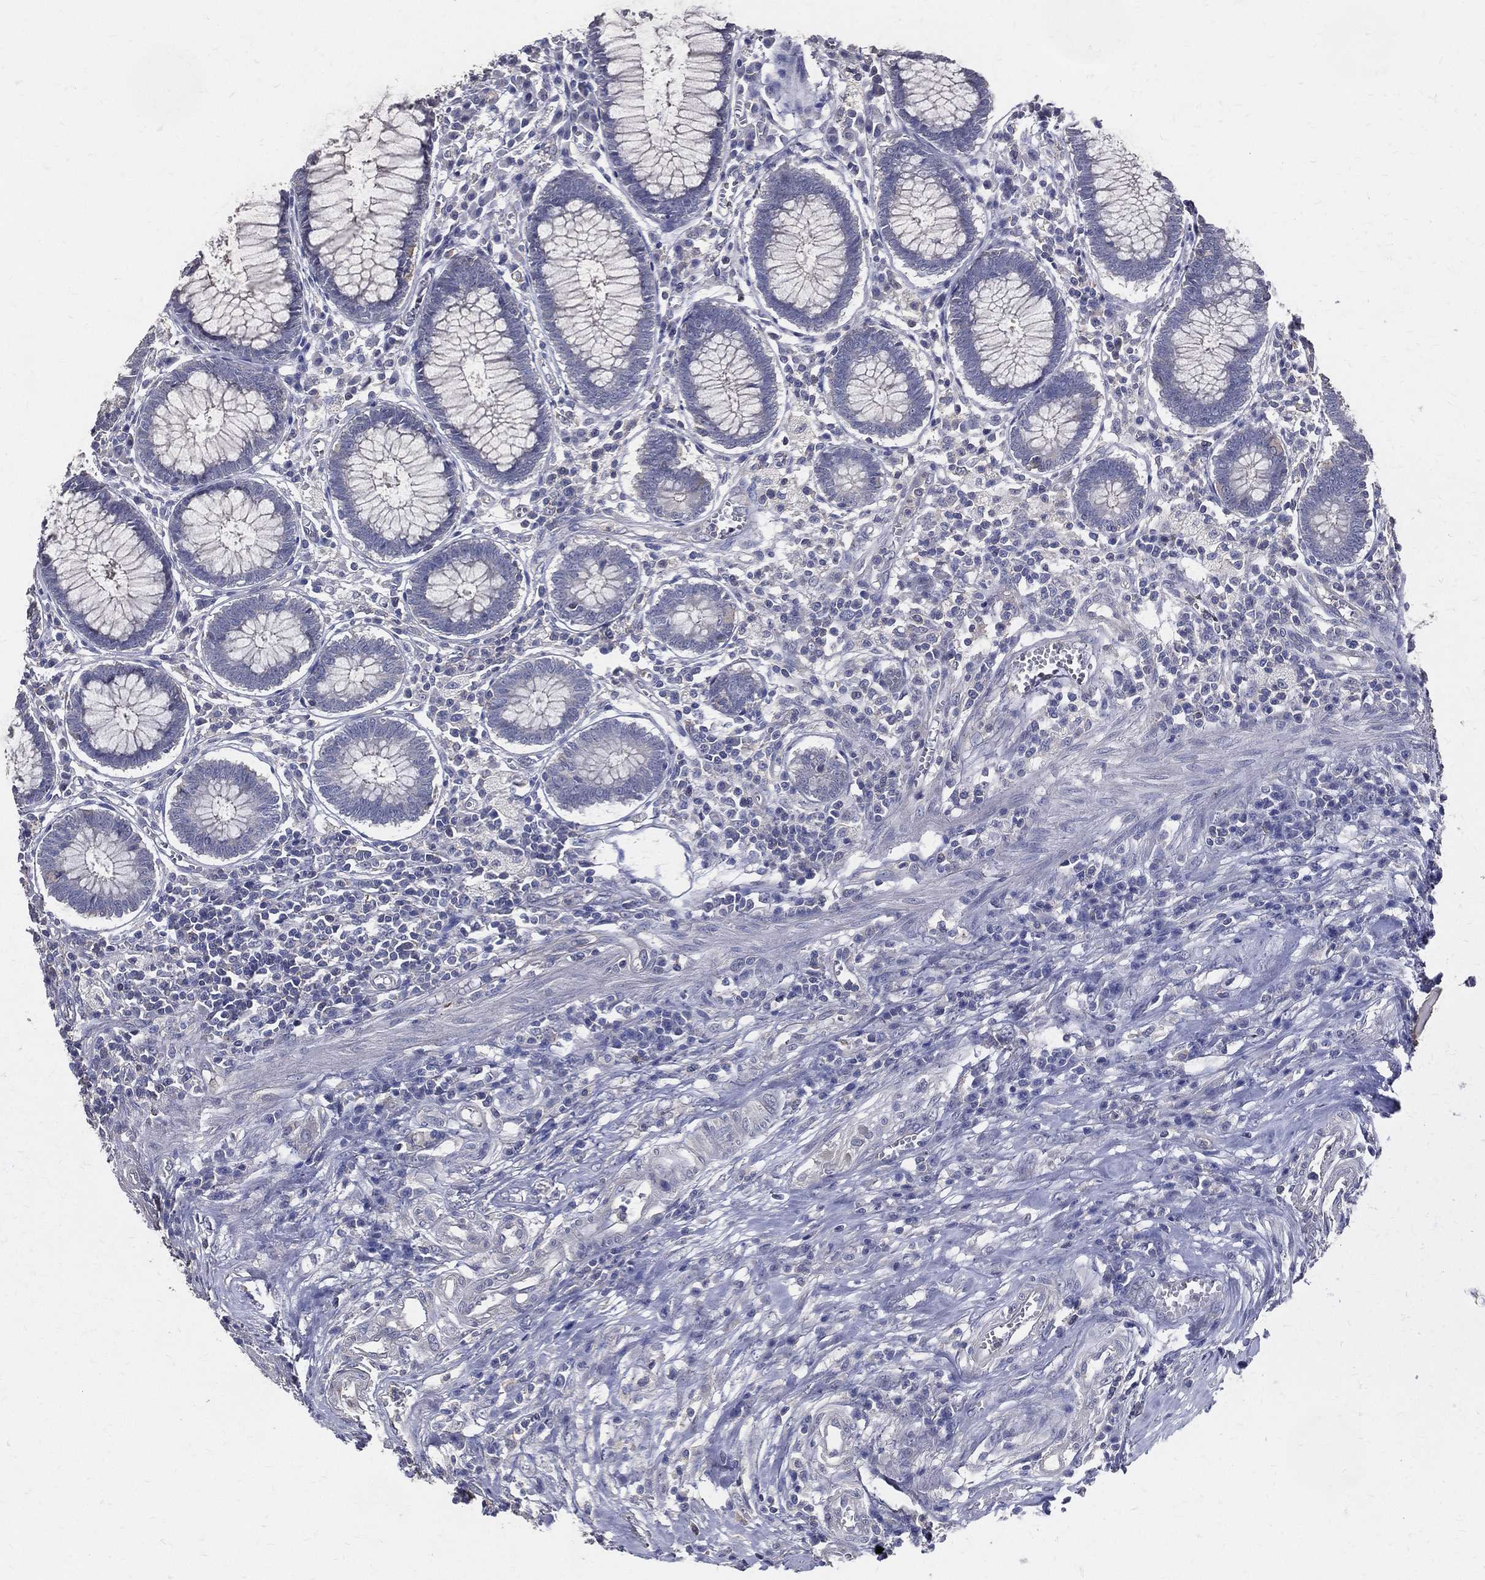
{"staining": {"intensity": "negative", "quantity": "none", "location": "none"}, "tissue": "colon", "cell_type": "Endothelial cells", "image_type": "normal", "snomed": [{"axis": "morphology", "description": "Normal tissue, NOS"}, {"axis": "topography", "description": "Colon"}], "caption": "The image shows no staining of endothelial cells in unremarkable colon. (DAB immunohistochemistry with hematoxylin counter stain).", "gene": "SERPINB2", "patient": {"sex": "male", "age": 65}}